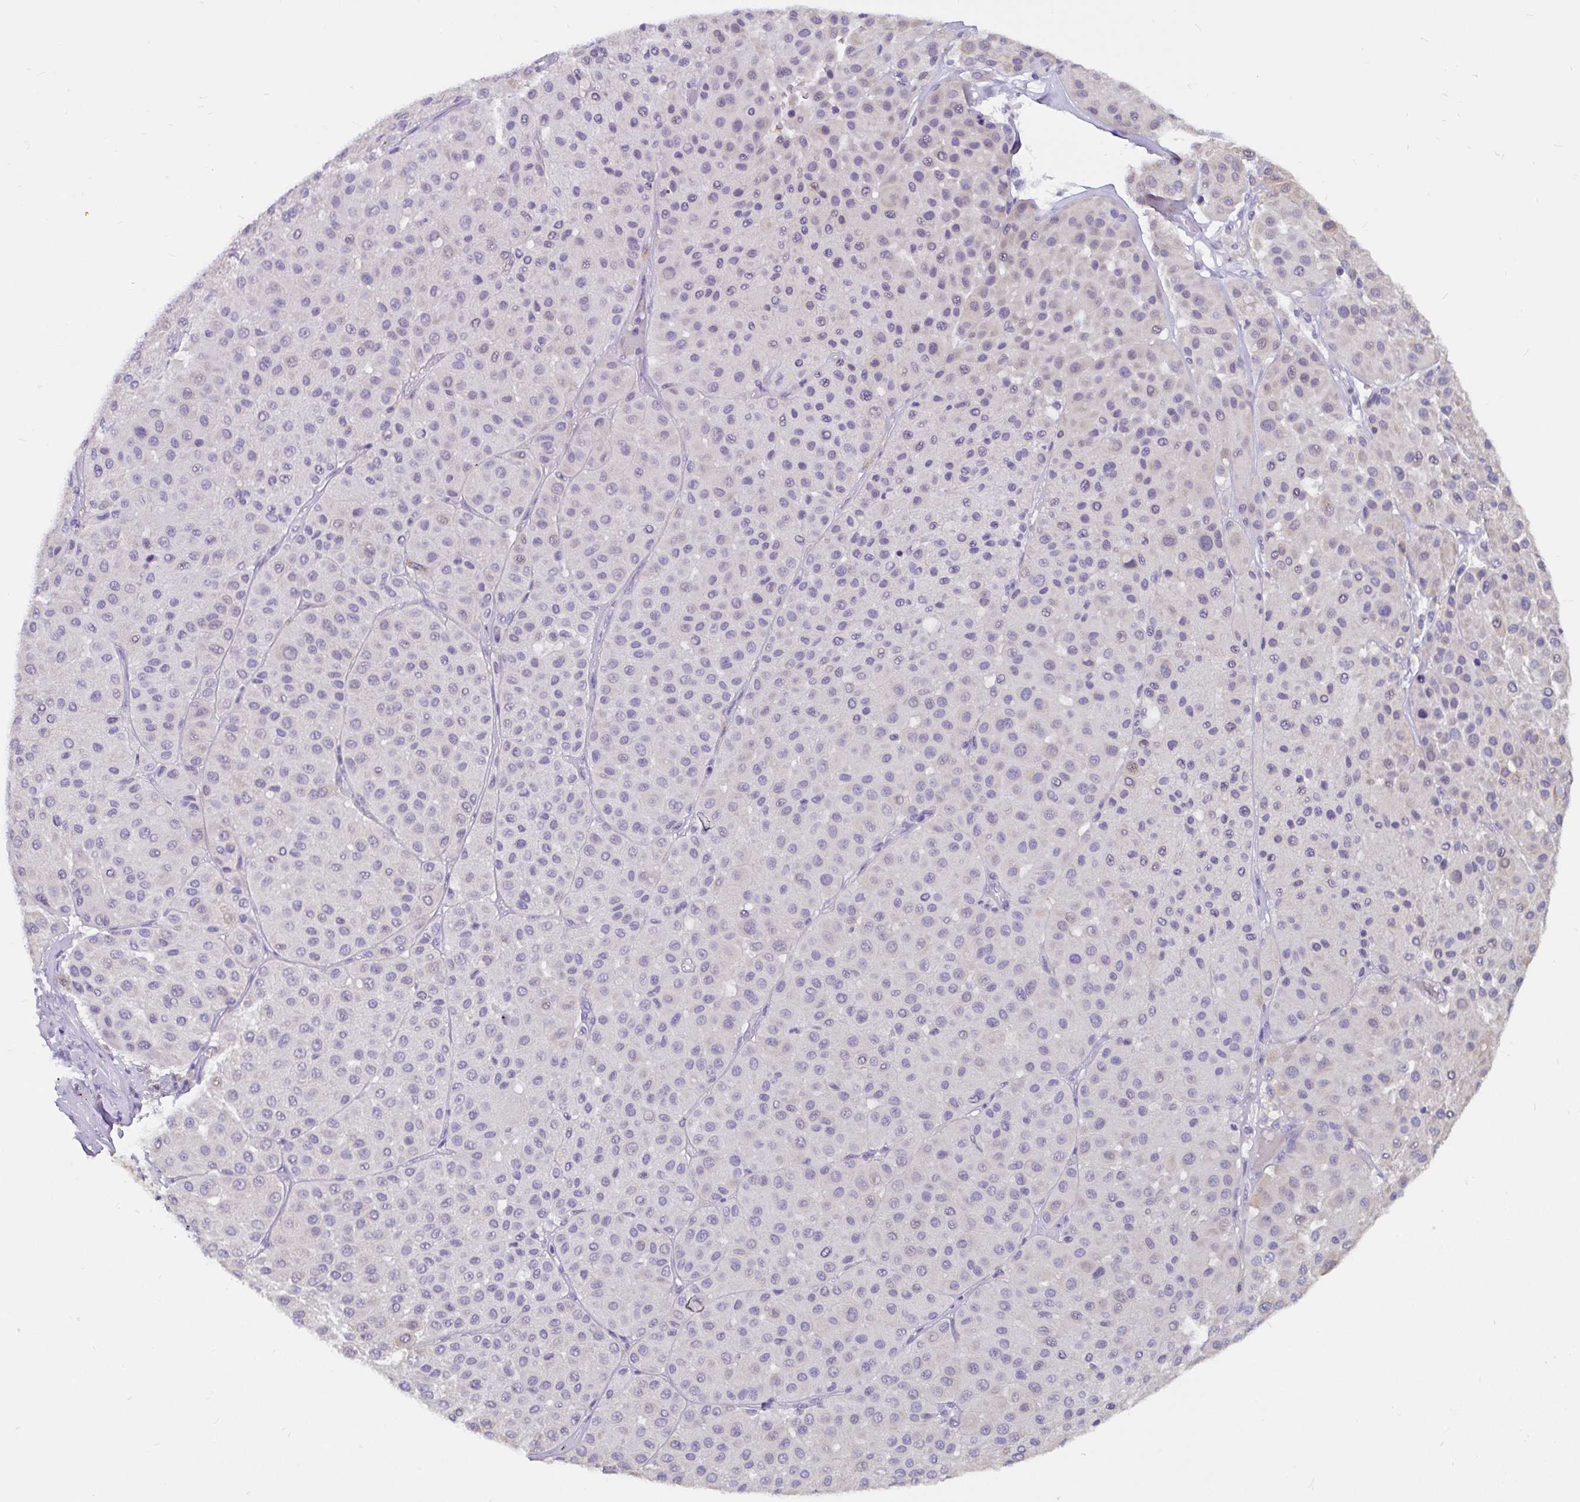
{"staining": {"intensity": "negative", "quantity": "none", "location": "none"}, "tissue": "melanoma", "cell_type": "Tumor cells", "image_type": "cancer", "snomed": [{"axis": "morphology", "description": "Malignant melanoma, Metastatic site"}, {"axis": "topography", "description": "Smooth muscle"}], "caption": "Tumor cells show no significant protein expression in malignant melanoma (metastatic site).", "gene": "ADAMTS6", "patient": {"sex": "male", "age": 41}}